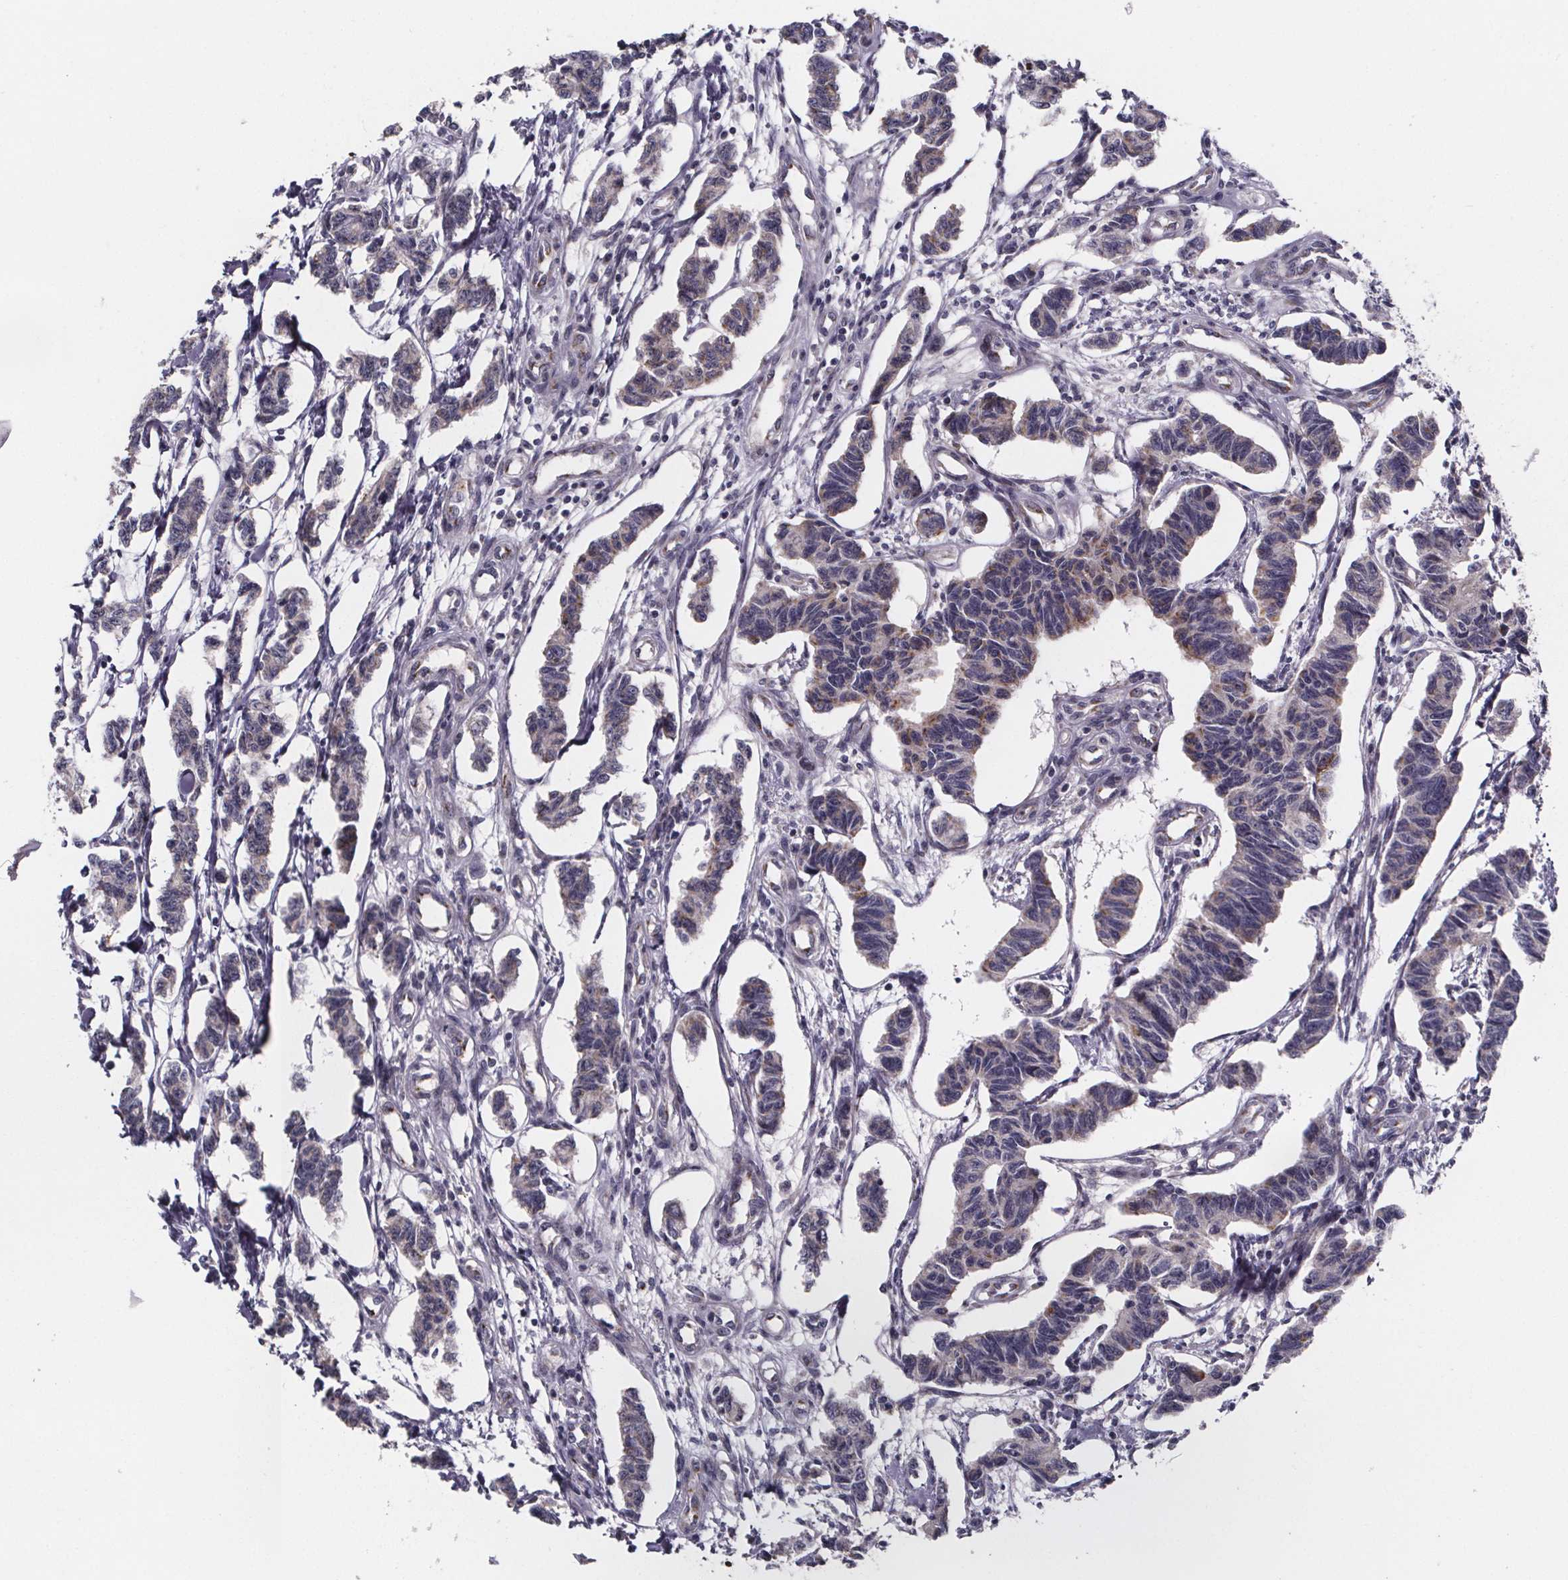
{"staining": {"intensity": "moderate", "quantity": "<25%", "location": "cytoplasmic/membranous"}, "tissue": "carcinoid", "cell_type": "Tumor cells", "image_type": "cancer", "snomed": [{"axis": "morphology", "description": "Carcinoid, malignant, NOS"}, {"axis": "topography", "description": "Kidney"}], "caption": "Approximately <25% of tumor cells in human malignant carcinoid reveal moderate cytoplasmic/membranous protein expression as visualized by brown immunohistochemical staining.", "gene": "NDST1", "patient": {"sex": "female", "age": 41}}